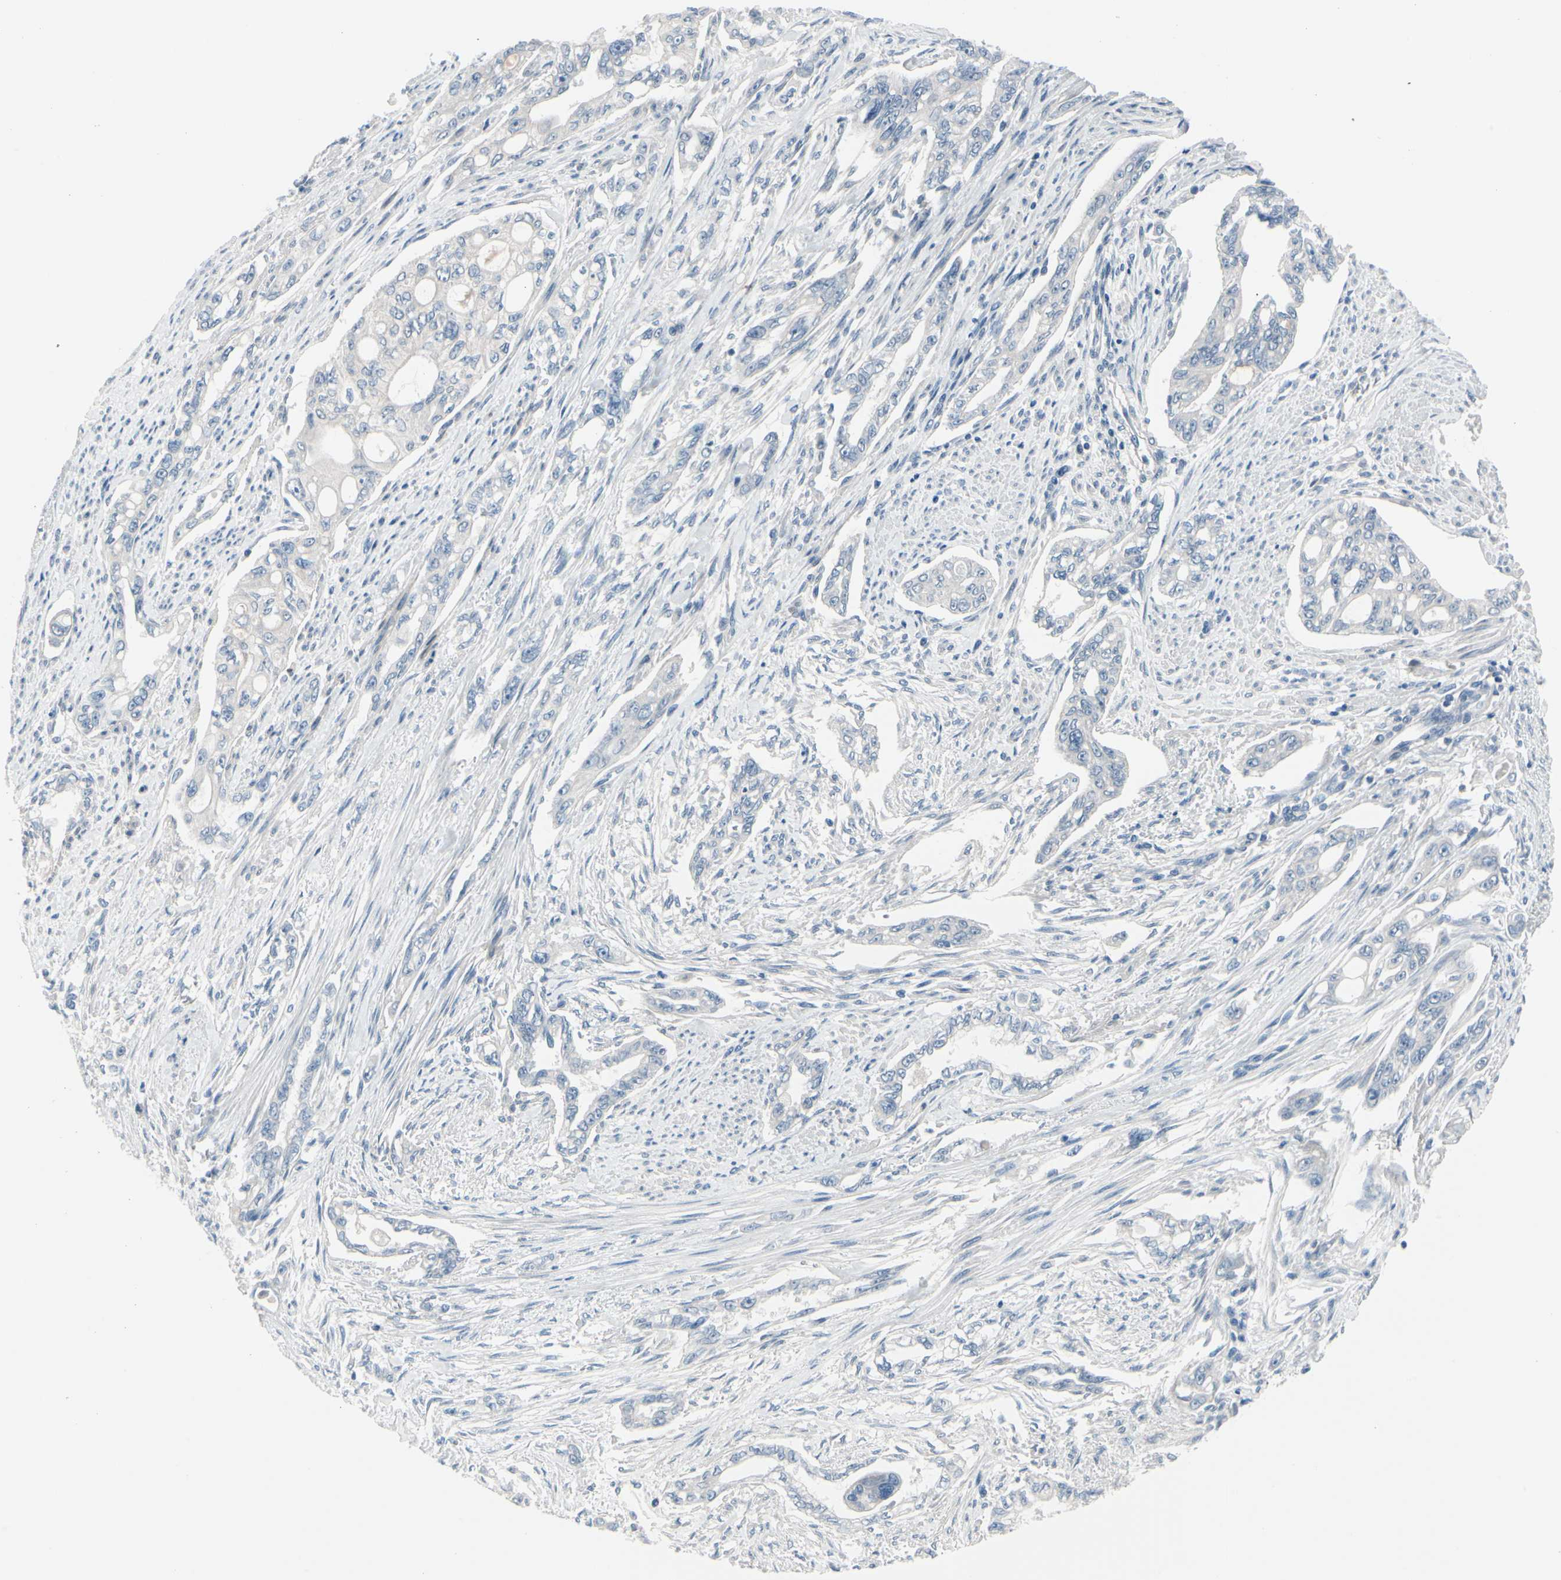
{"staining": {"intensity": "negative", "quantity": "none", "location": "none"}, "tissue": "pancreatic cancer", "cell_type": "Tumor cells", "image_type": "cancer", "snomed": [{"axis": "morphology", "description": "Normal tissue, NOS"}, {"axis": "topography", "description": "Pancreas"}], "caption": "This is an IHC micrograph of pancreatic cancer. There is no staining in tumor cells.", "gene": "PGR", "patient": {"sex": "male", "age": 42}}